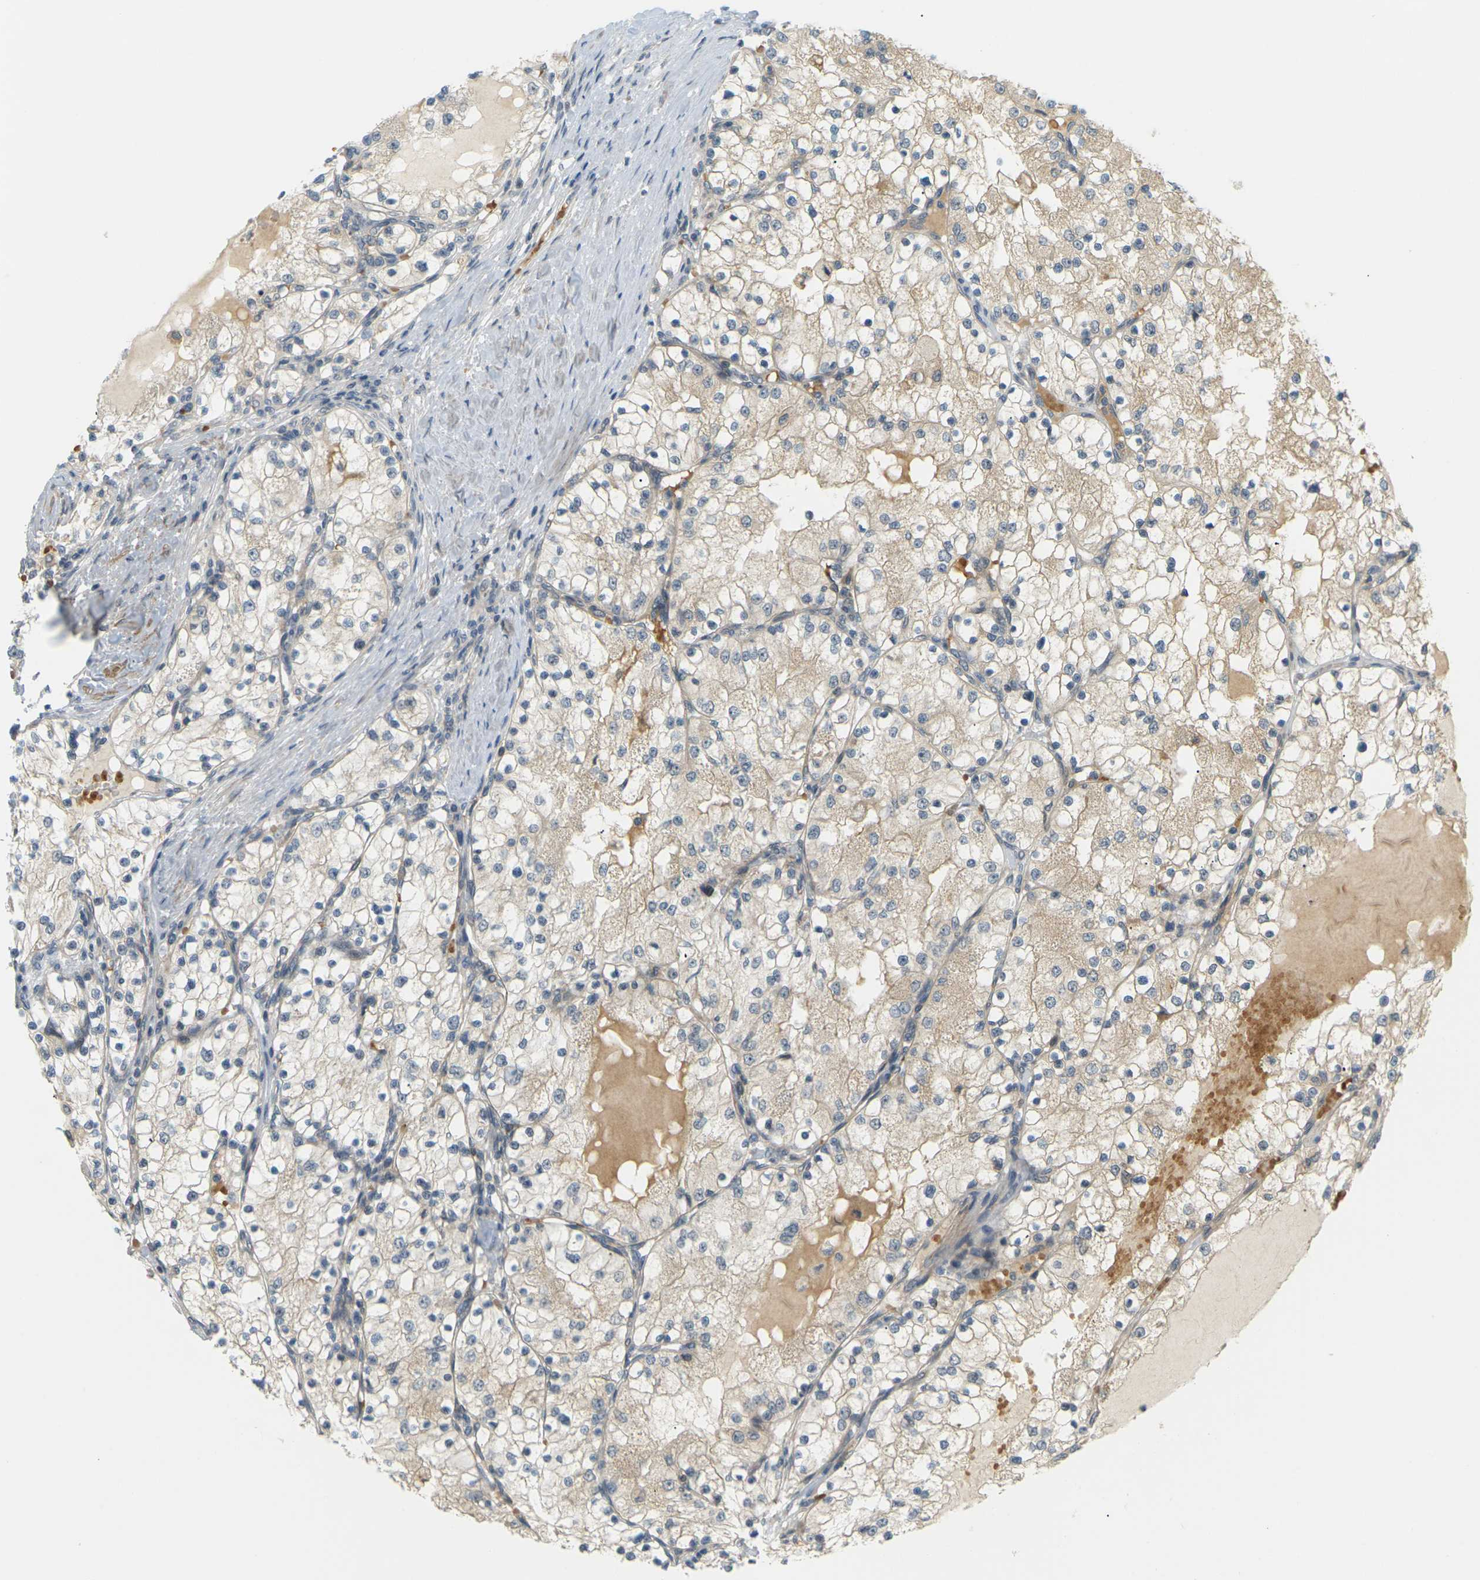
{"staining": {"intensity": "moderate", "quantity": ">75%", "location": "cytoplasmic/membranous"}, "tissue": "renal cancer", "cell_type": "Tumor cells", "image_type": "cancer", "snomed": [{"axis": "morphology", "description": "Adenocarcinoma, NOS"}, {"axis": "topography", "description": "Kidney"}], "caption": "Immunohistochemistry (IHC) staining of renal cancer, which demonstrates medium levels of moderate cytoplasmic/membranous positivity in approximately >75% of tumor cells indicating moderate cytoplasmic/membranous protein positivity. The staining was performed using DAB (3,3'-diaminobenzidine) (brown) for protein detection and nuclei were counterstained in hematoxylin (blue).", "gene": "SOCS6", "patient": {"sex": "male", "age": 68}}